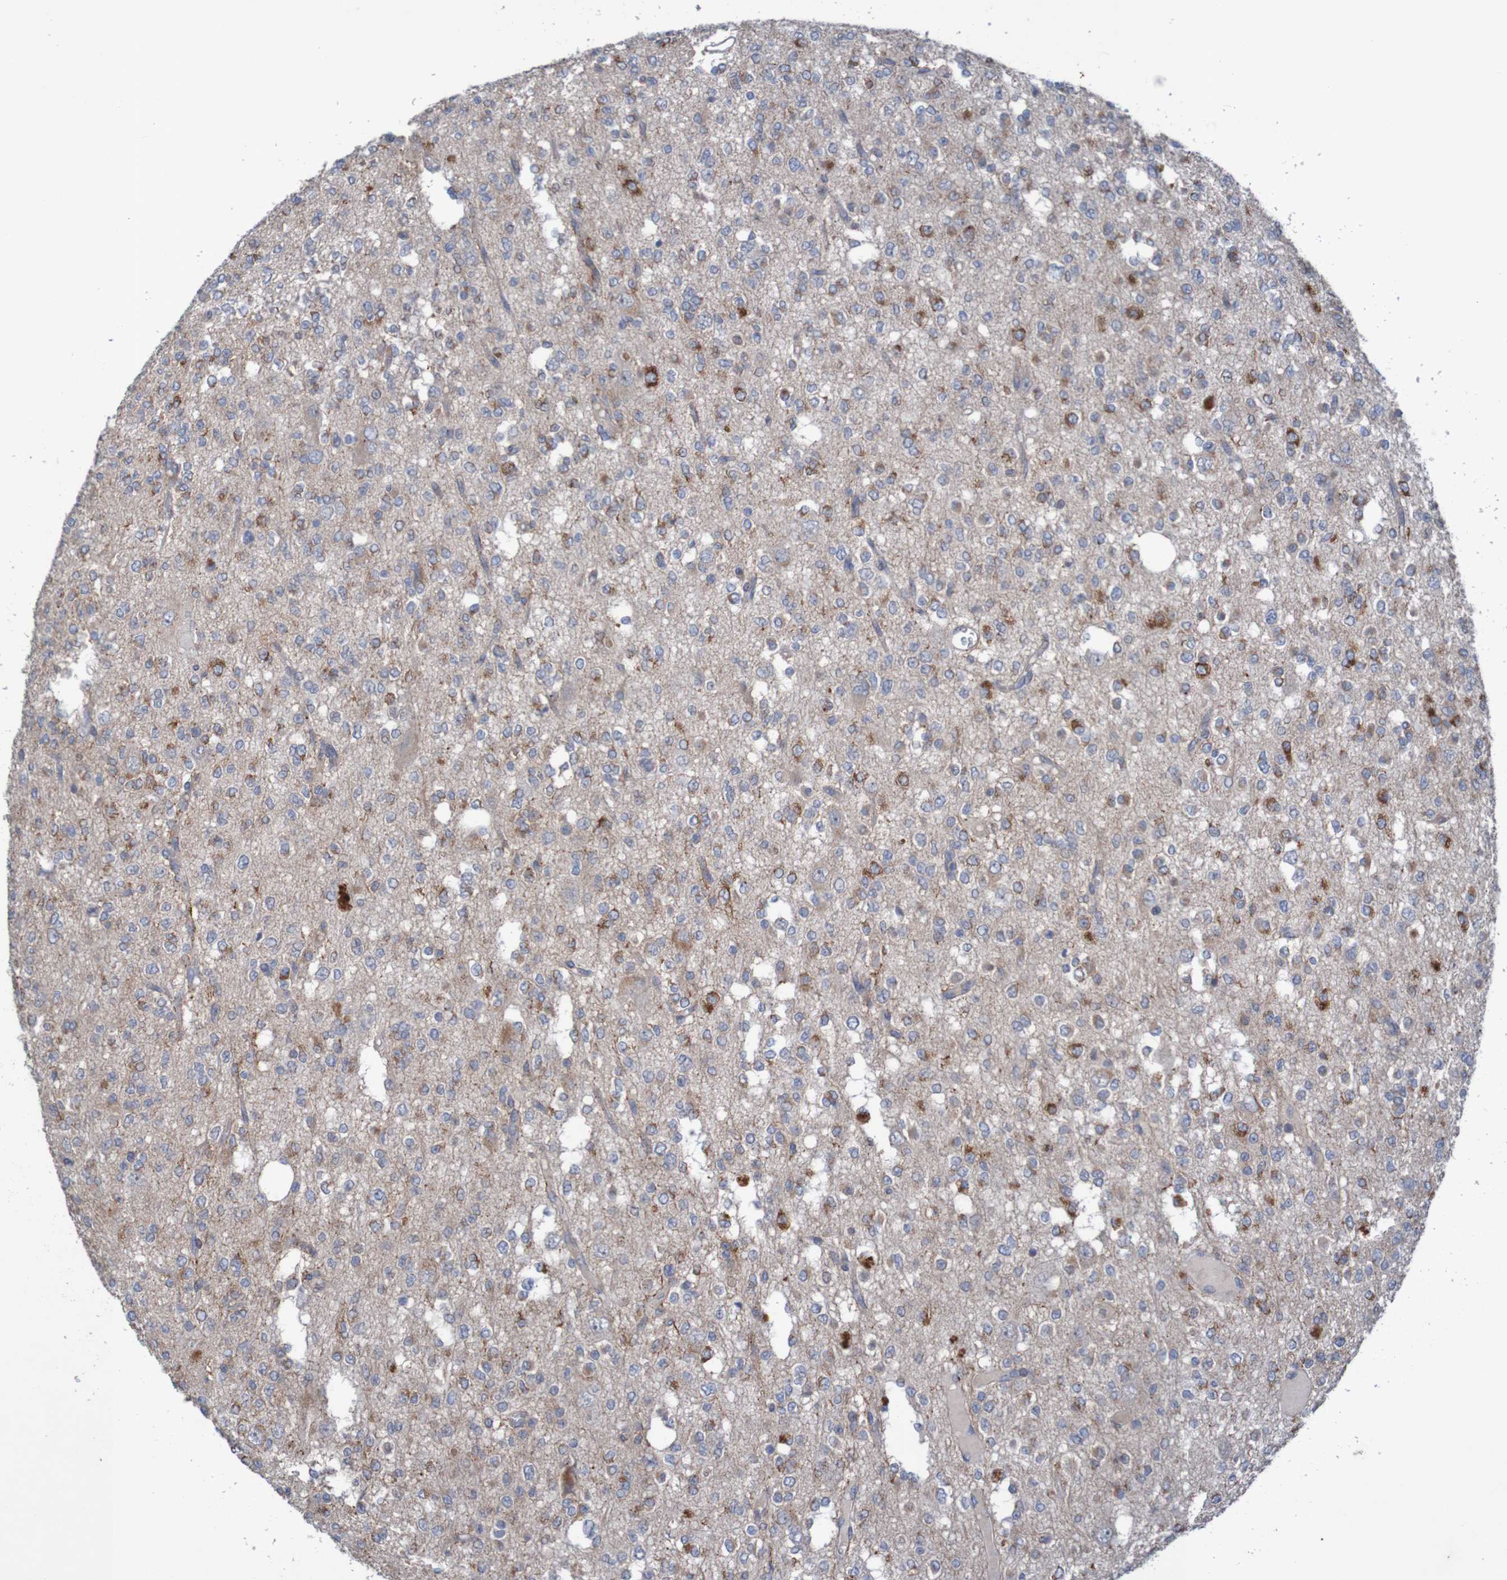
{"staining": {"intensity": "moderate", "quantity": "<25%", "location": "cytoplasmic/membranous"}, "tissue": "glioma", "cell_type": "Tumor cells", "image_type": "cancer", "snomed": [{"axis": "morphology", "description": "Glioma, malignant, Low grade"}, {"axis": "topography", "description": "Brain"}], "caption": "A histopathology image of glioma stained for a protein reveals moderate cytoplasmic/membranous brown staining in tumor cells.", "gene": "ANGPT4", "patient": {"sex": "male", "age": 38}}